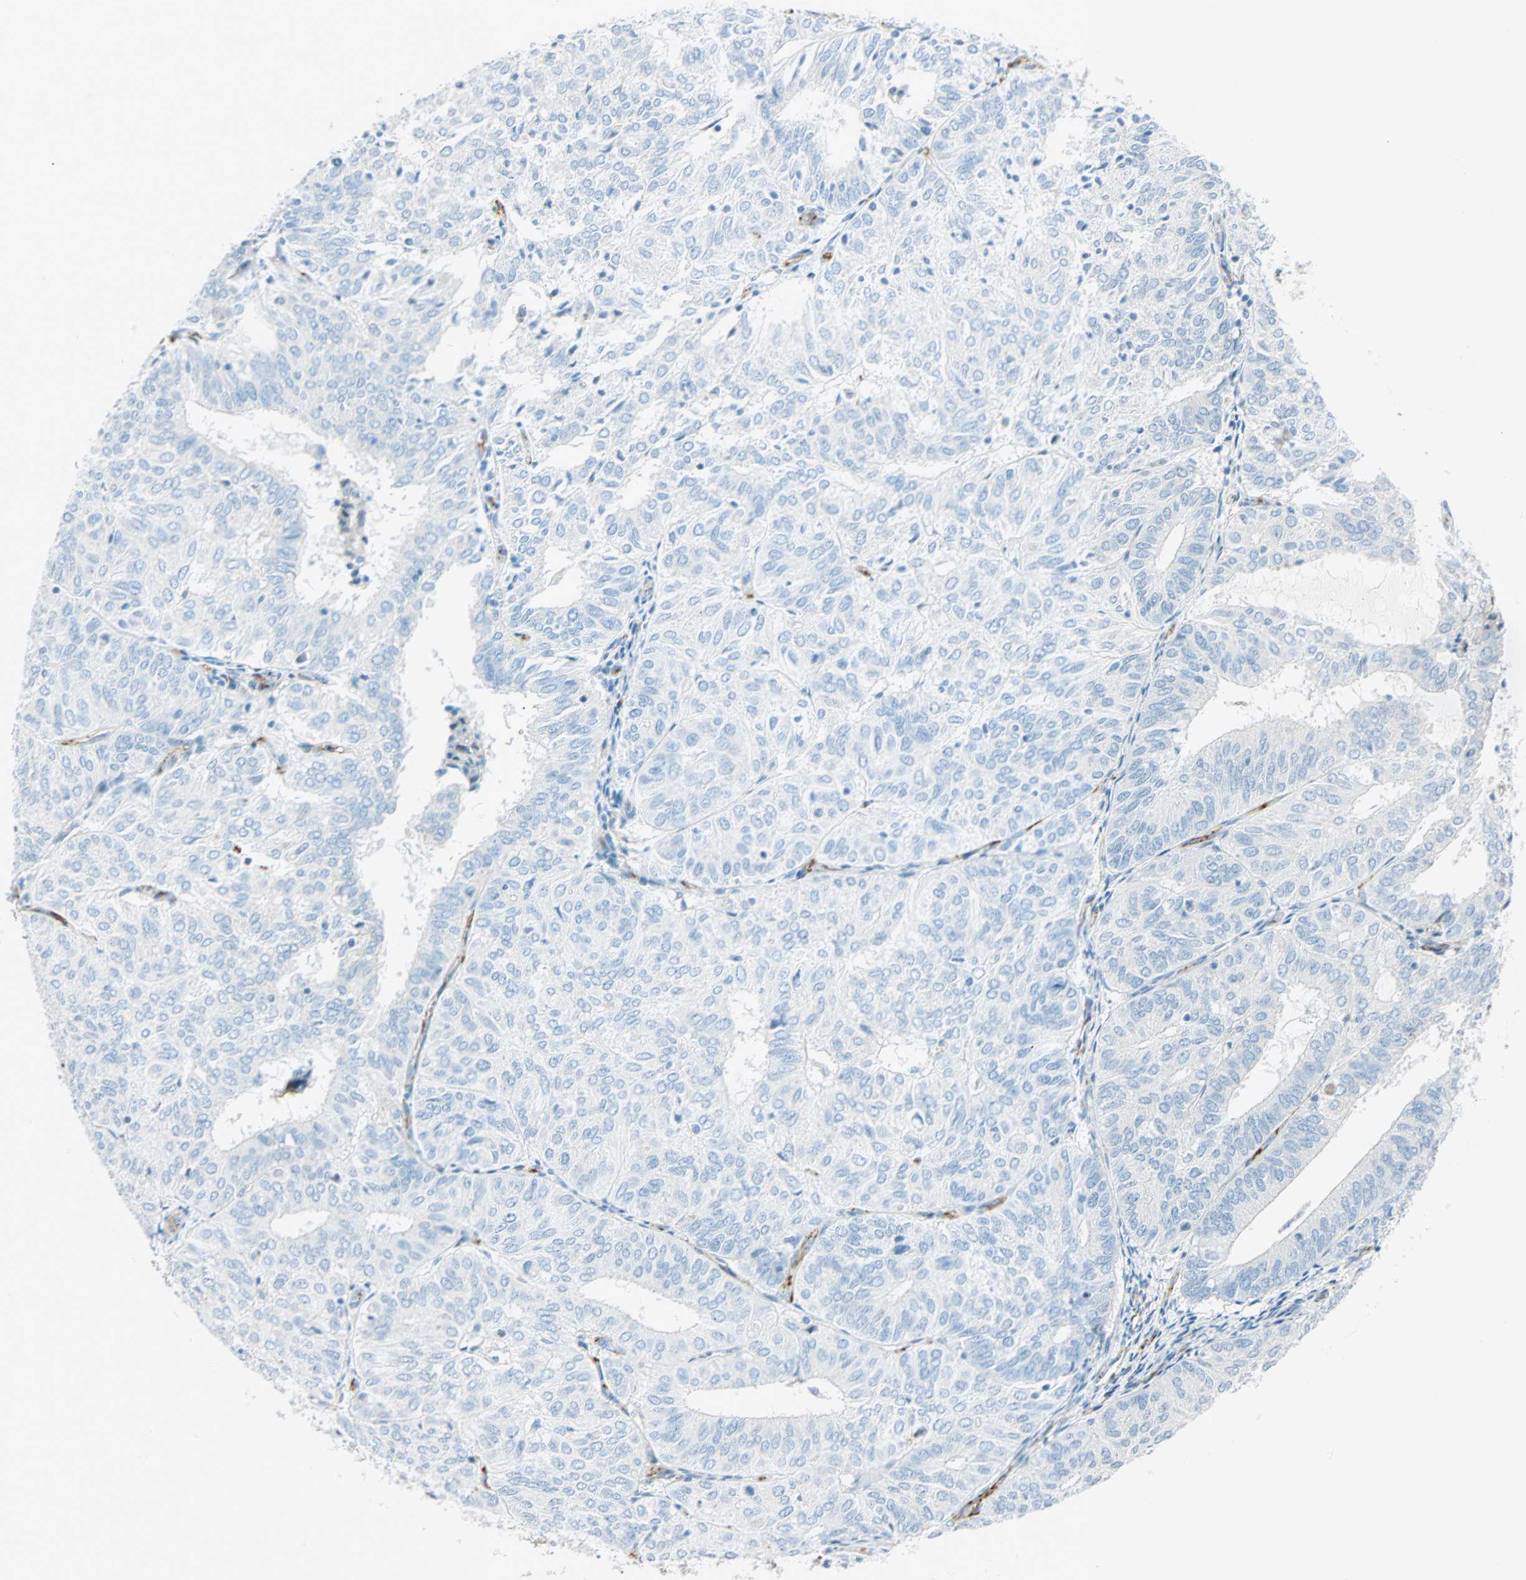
{"staining": {"intensity": "negative", "quantity": "none", "location": "none"}, "tissue": "endometrial cancer", "cell_type": "Tumor cells", "image_type": "cancer", "snomed": [{"axis": "morphology", "description": "Adenocarcinoma, NOS"}, {"axis": "topography", "description": "Uterus"}], "caption": "A high-resolution micrograph shows IHC staining of adenocarcinoma (endometrial), which demonstrates no significant positivity in tumor cells.", "gene": "VPS9D1", "patient": {"sex": "female", "age": 60}}